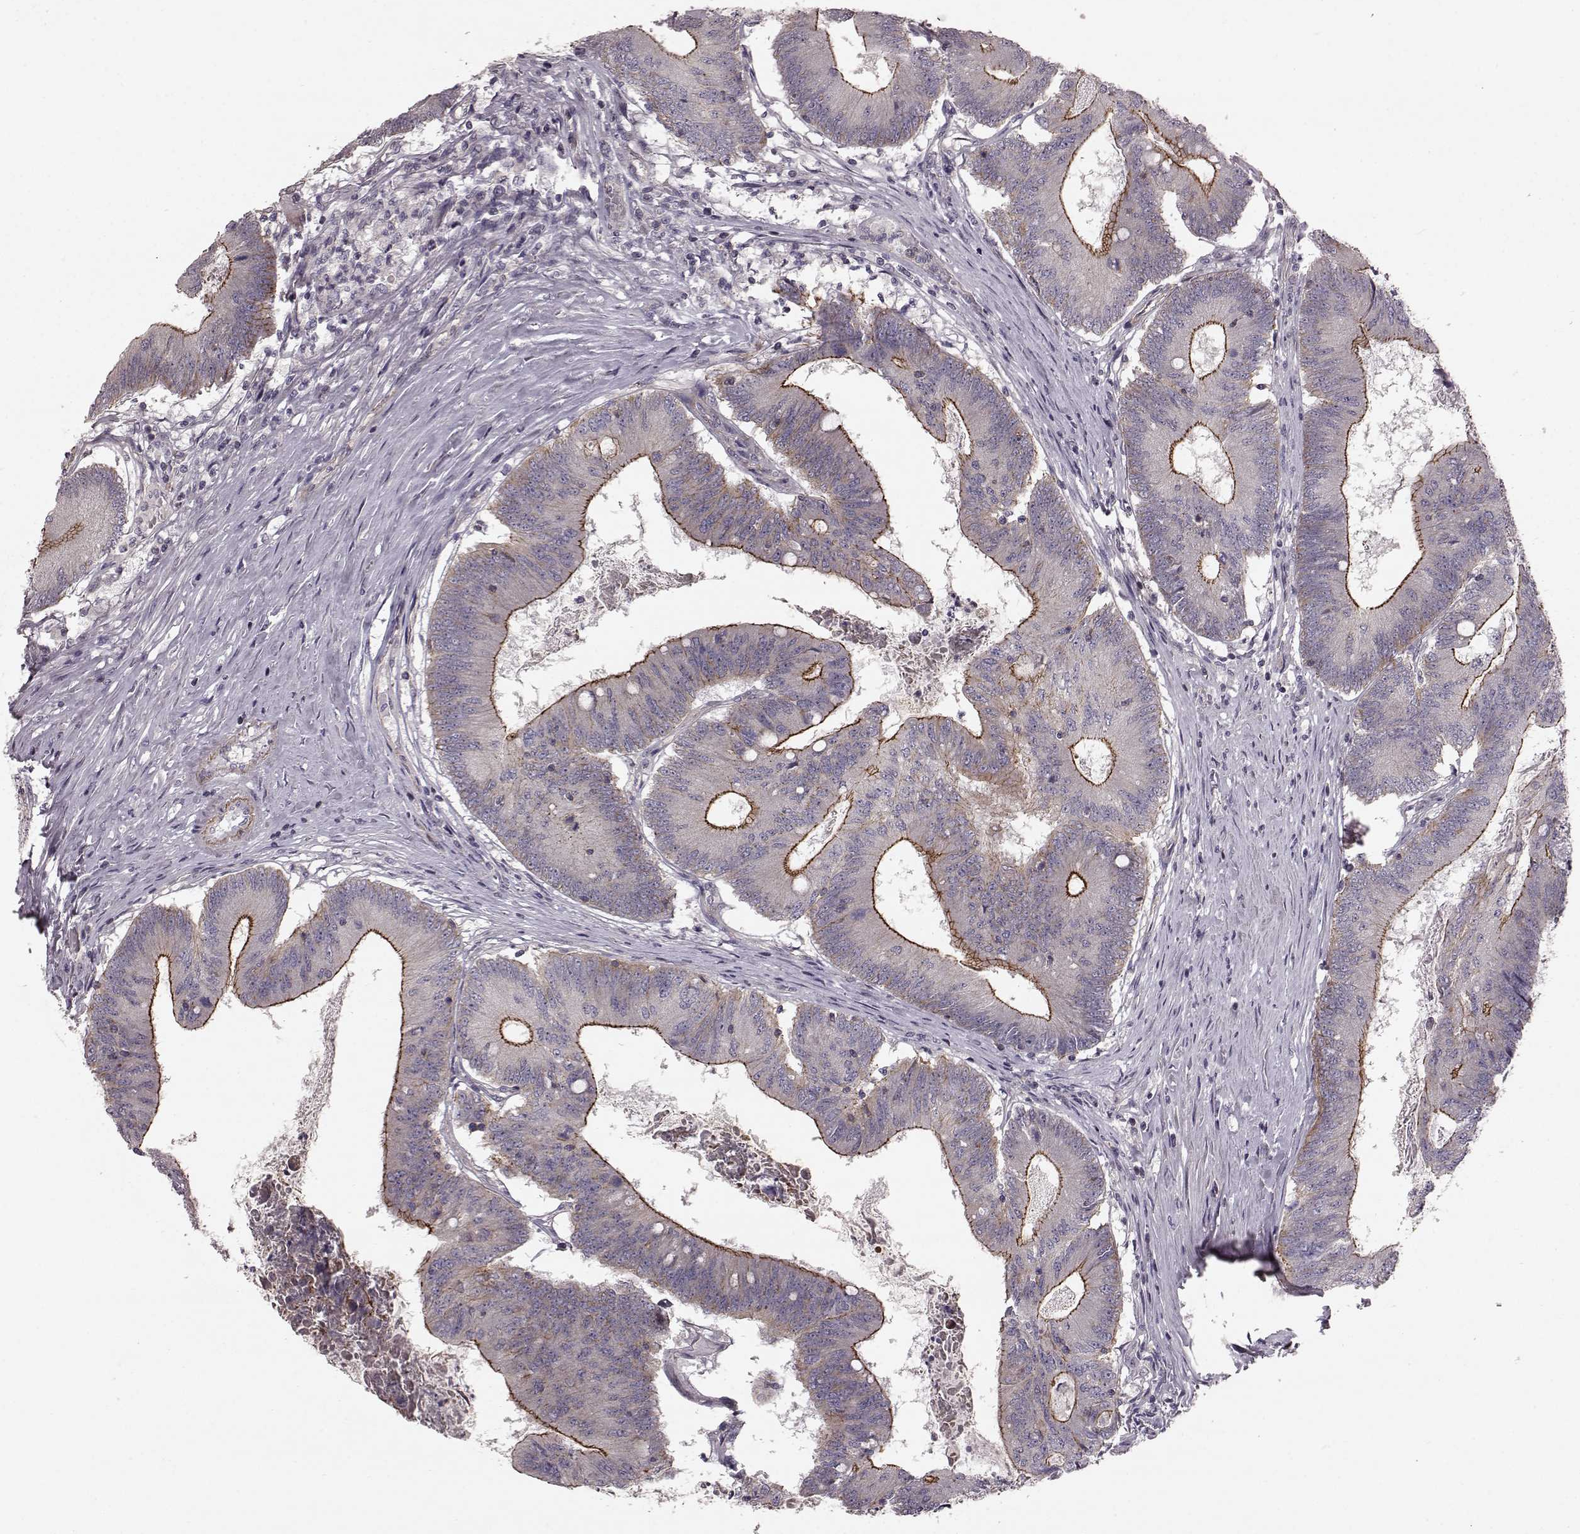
{"staining": {"intensity": "strong", "quantity": "25%-75%", "location": "cytoplasmic/membranous"}, "tissue": "colorectal cancer", "cell_type": "Tumor cells", "image_type": "cancer", "snomed": [{"axis": "morphology", "description": "Adenocarcinoma, NOS"}, {"axis": "topography", "description": "Colon"}], "caption": "This photomicrograph shows adenocarcinoma (colorectal) stained with immunohistochemistry to label a protein in brown. The cytoplasmic/membranous of tumor cells show strong positivity for the protein. Nuclei are counter-stained blue.", "gene": "SLC22A18", "patient": {"sex": "female", "age": 70}}